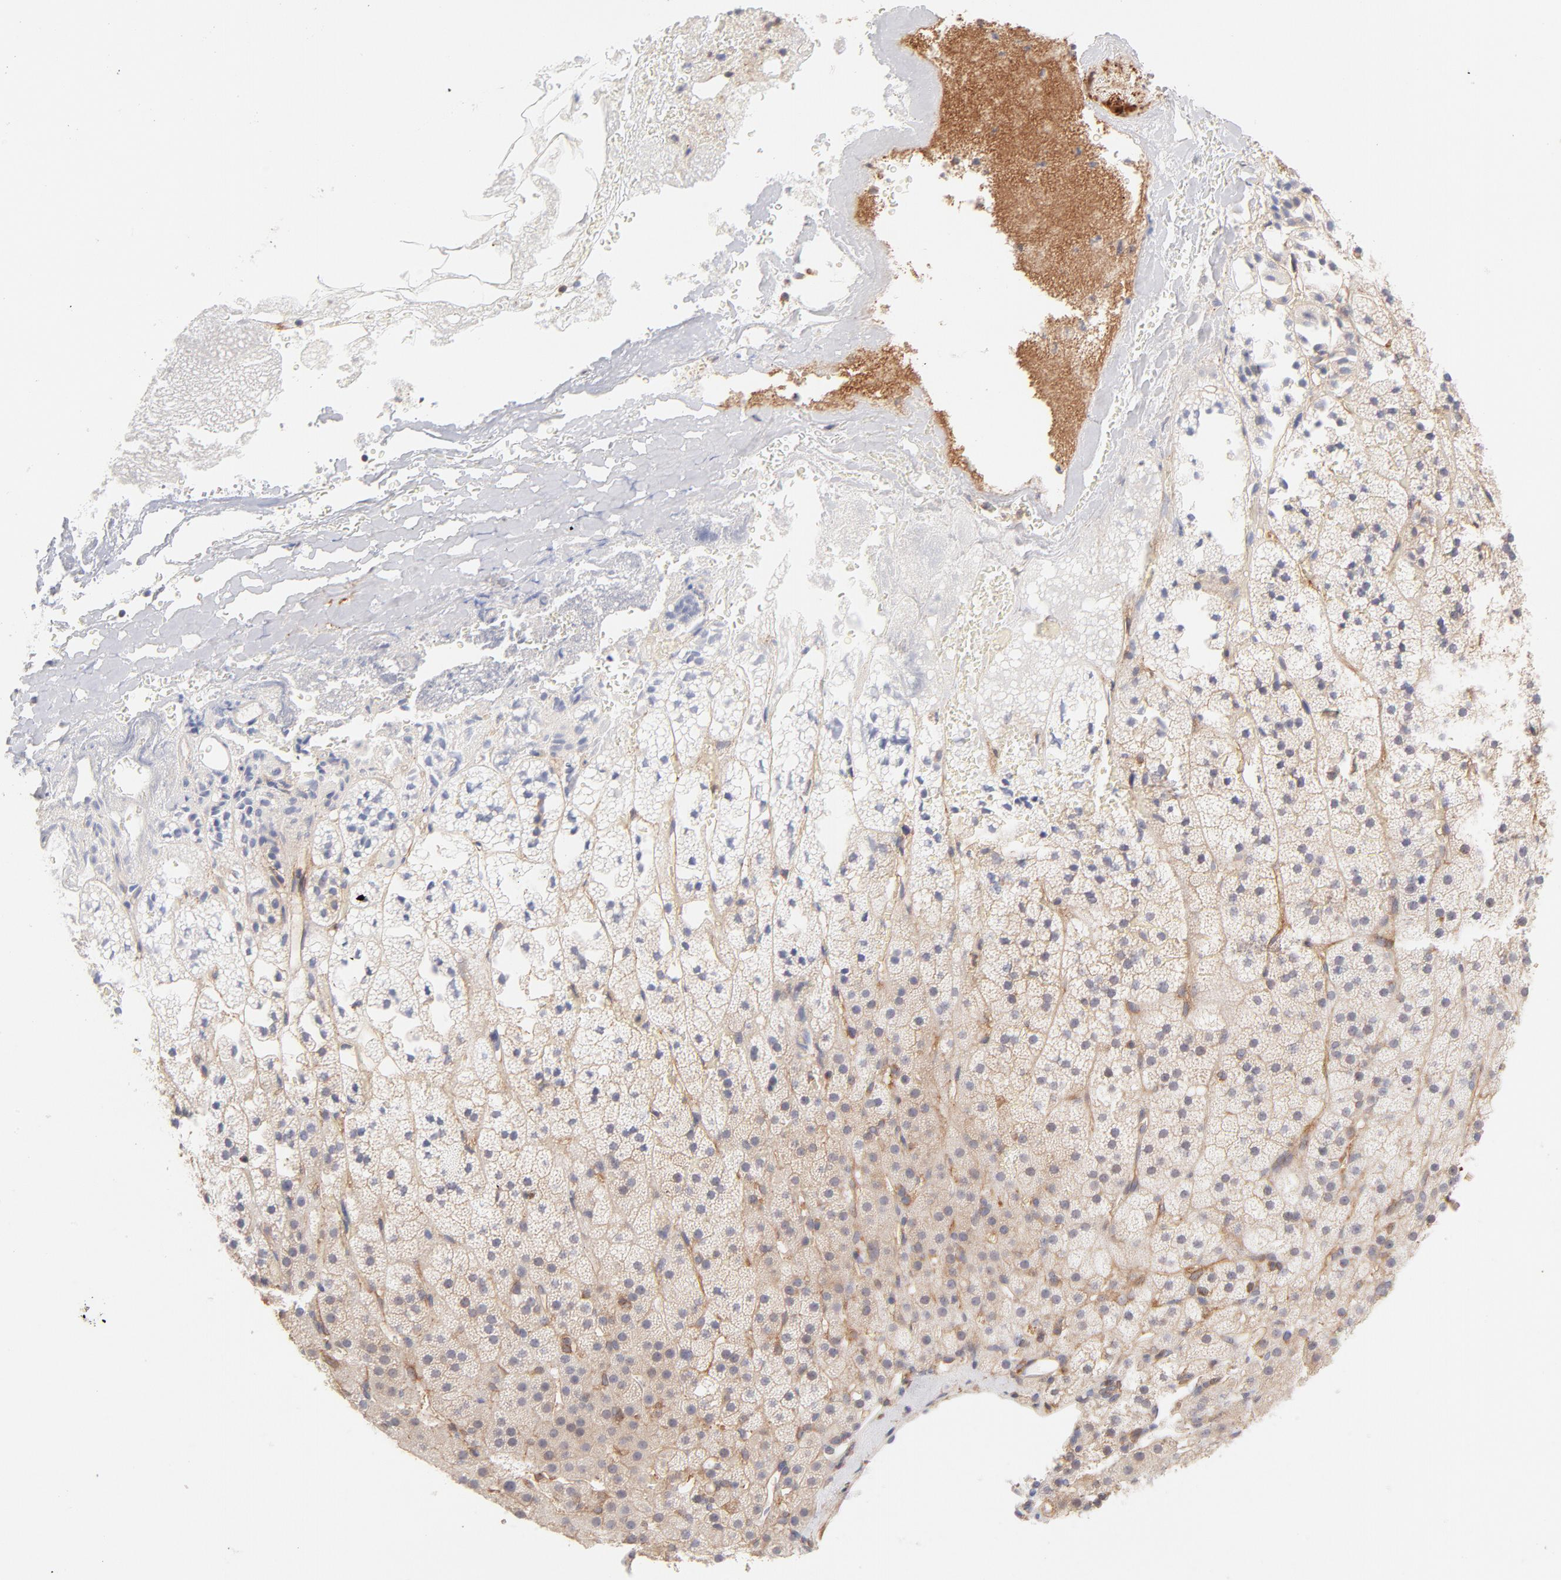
{"staining": {"intensity": "moderate", "quantity": ">75%", "location": "cytoplasmic/membranous"}, "tissue": "adrenal gland", "cell_type": "Glandular cells", "image_type": "normal", "snomed": [{"axis": "morphology", "description": "Normal tissue, NOS"}, {"axis": "topography", "description": "Adrenal gland"}], "caption": "Protein staining by IHC exhibits moderate cytoplasmic/membranous positivity in approximately >75% of glandular cells in normal adrenal gland. (Stains: DAB in brown, nuclei in blue, Microscopy: brightfield microscopy at high magnification).", "gene": "LDLRAP1", "patient": {"sex": "male", "age": 35}}